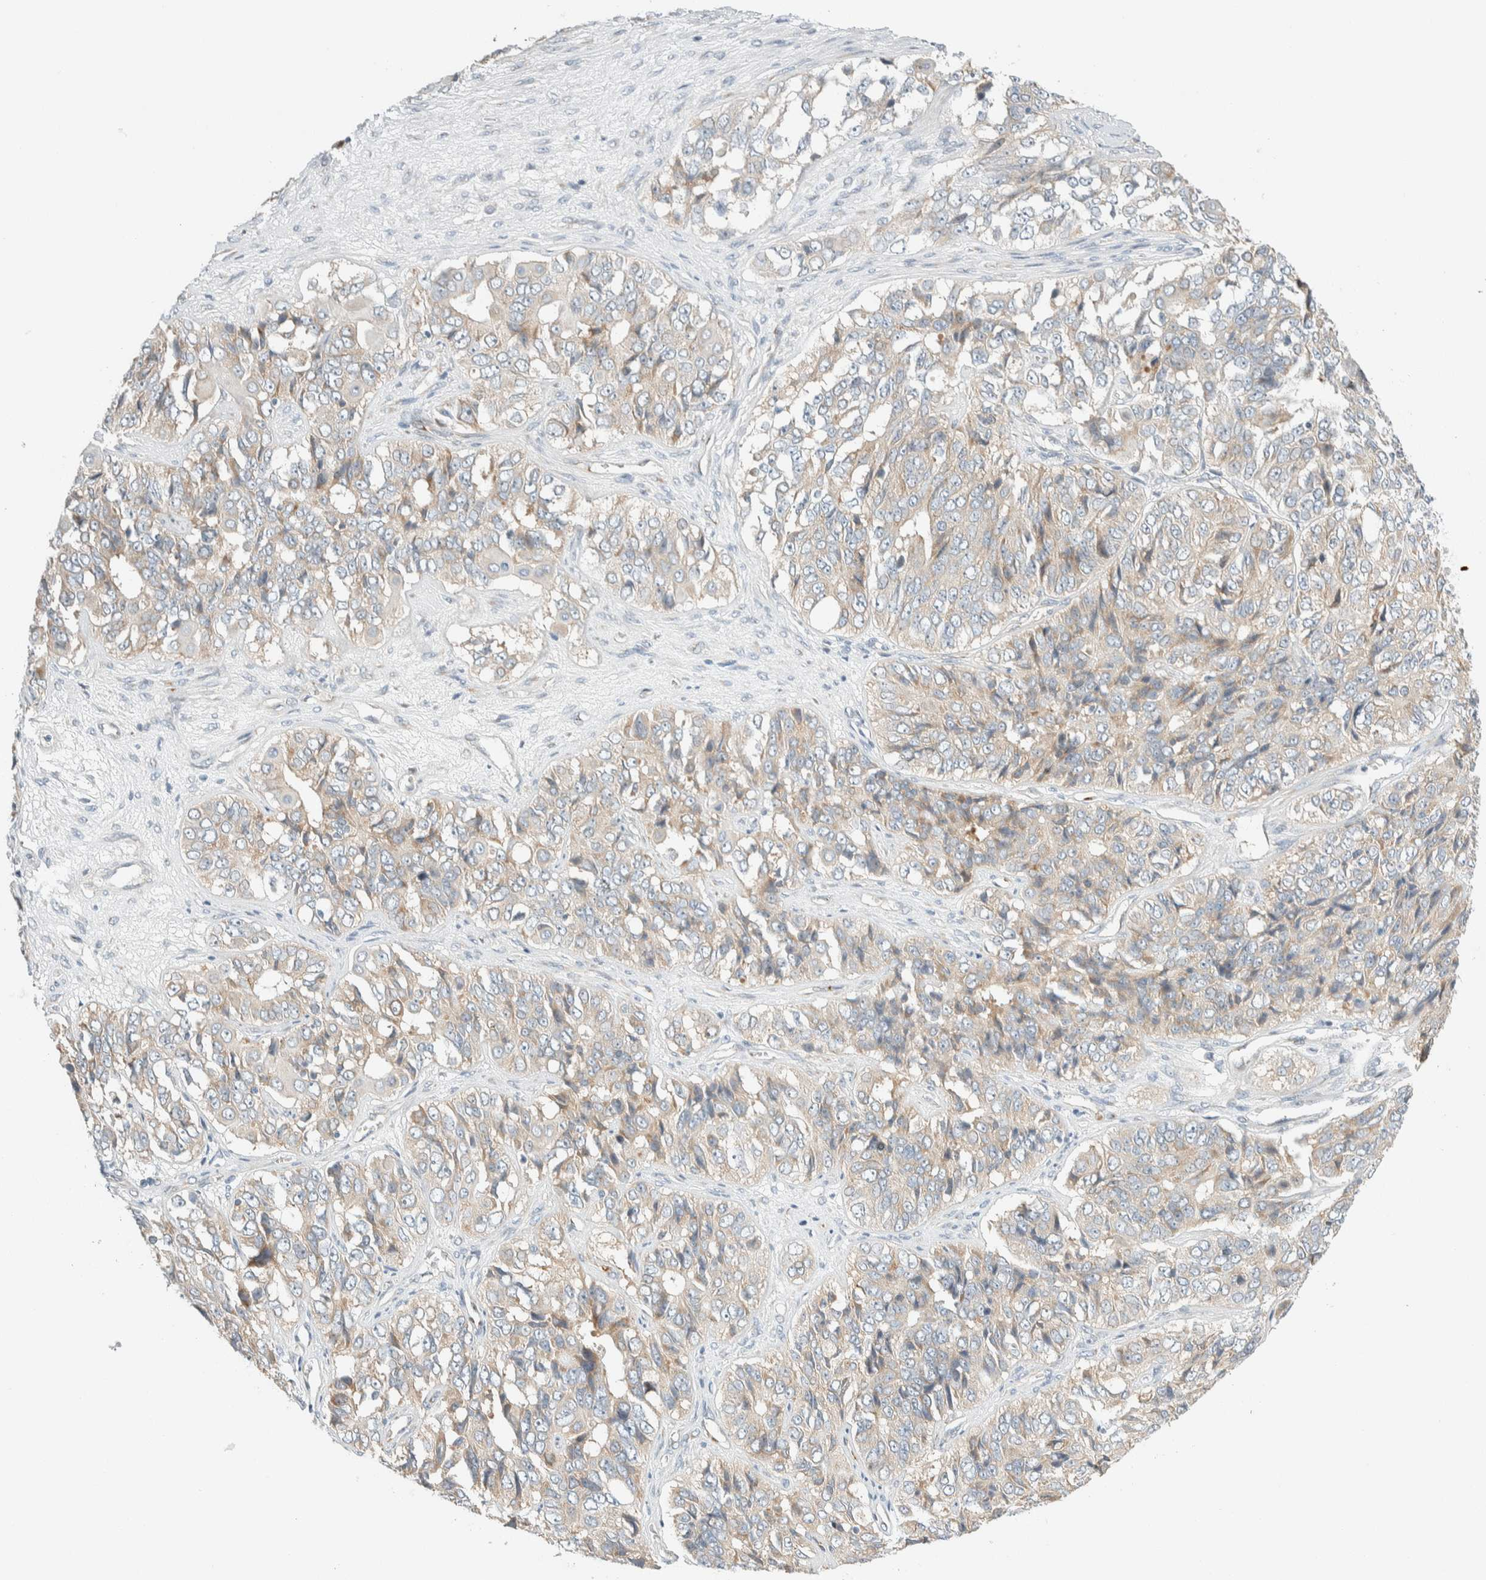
{"staining": {"intensity": "weak", "quantity": "<25%", "location": "cytoplasmic/membranous"}, "tissue": "ovarian cancer", "cell_type": "Tumor cells", "image_type": "cancer", "snomed": [{"axis": "morphology", "description": "Carcinoma, endometroid"}, {"axis": "topography", "description": "Ovary"}], "caption": "Immunohistochemistry (IHC) of ovarian cancer (endometroid carcinoma) reveals no staining in tumor cells. (IHC, brightfield microscopy, high magnification).", "gene": "TMEM184B", "patient": {"sex": "female", "age": 51}}